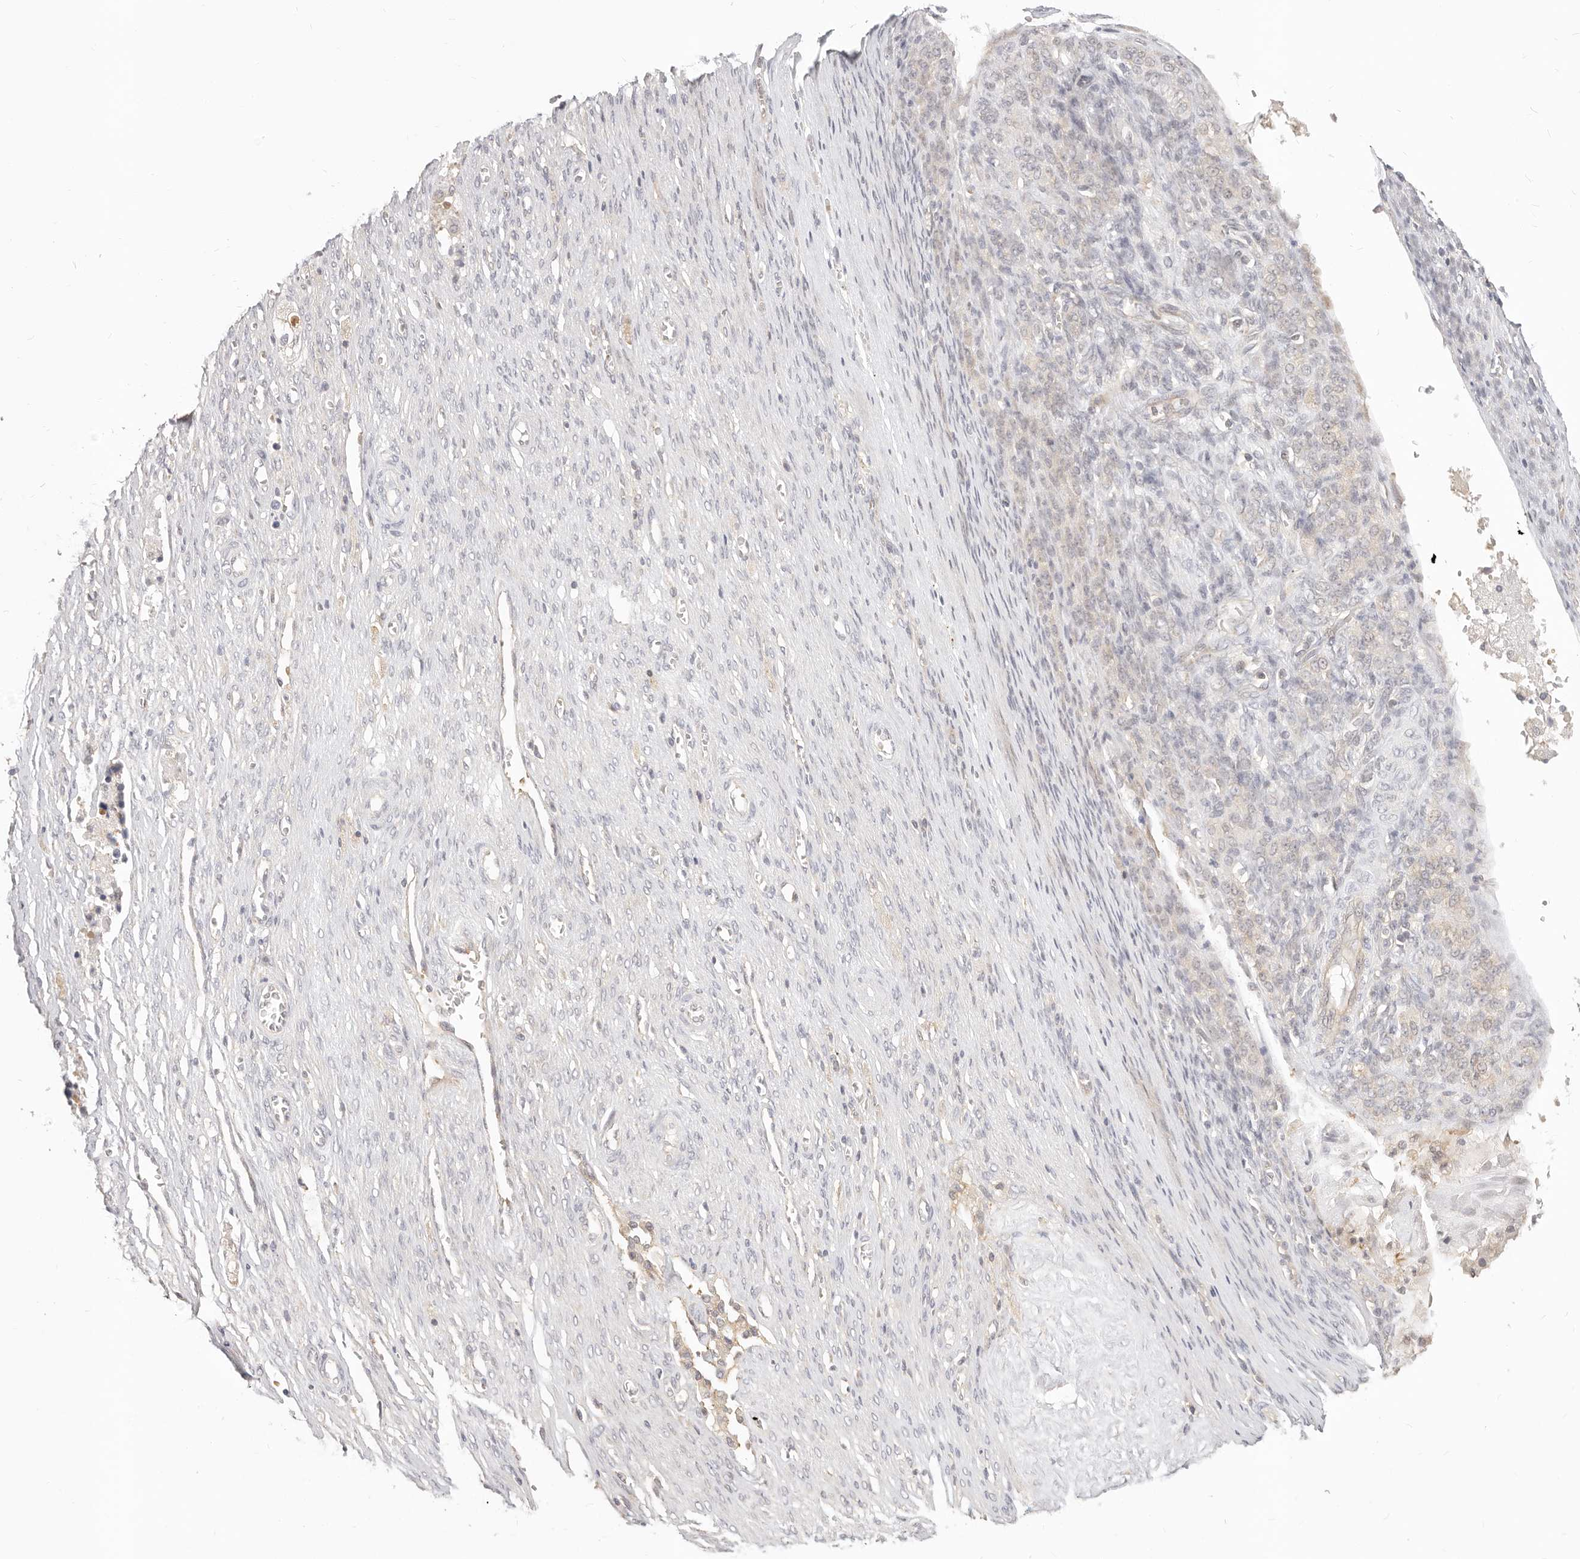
{"staining": {"intensity": "weak", "quantity": "<25%", "location": "cytoplasmic/membranous"}, "tissue": "ovarian cancer", "cell_type": "Tumor cells", "image_type": "cancer", "snomed": [{"axis": "morphology", "description": "Cystadenocarcinoma, serous, NOS"}, {"axis": "topography", "description": "Ovary"}], "caption": "An immunohistochemistry (IHC) micrograph of ovarian cancer is shown. There is no staining in tumor cells of ovarian cancer. (DAB (3,3'-diaminobenzidine) immunohistochemistry, high magnification).", "gene": "DTNBP1", "patient": {"sex": "female", "age": 44}}